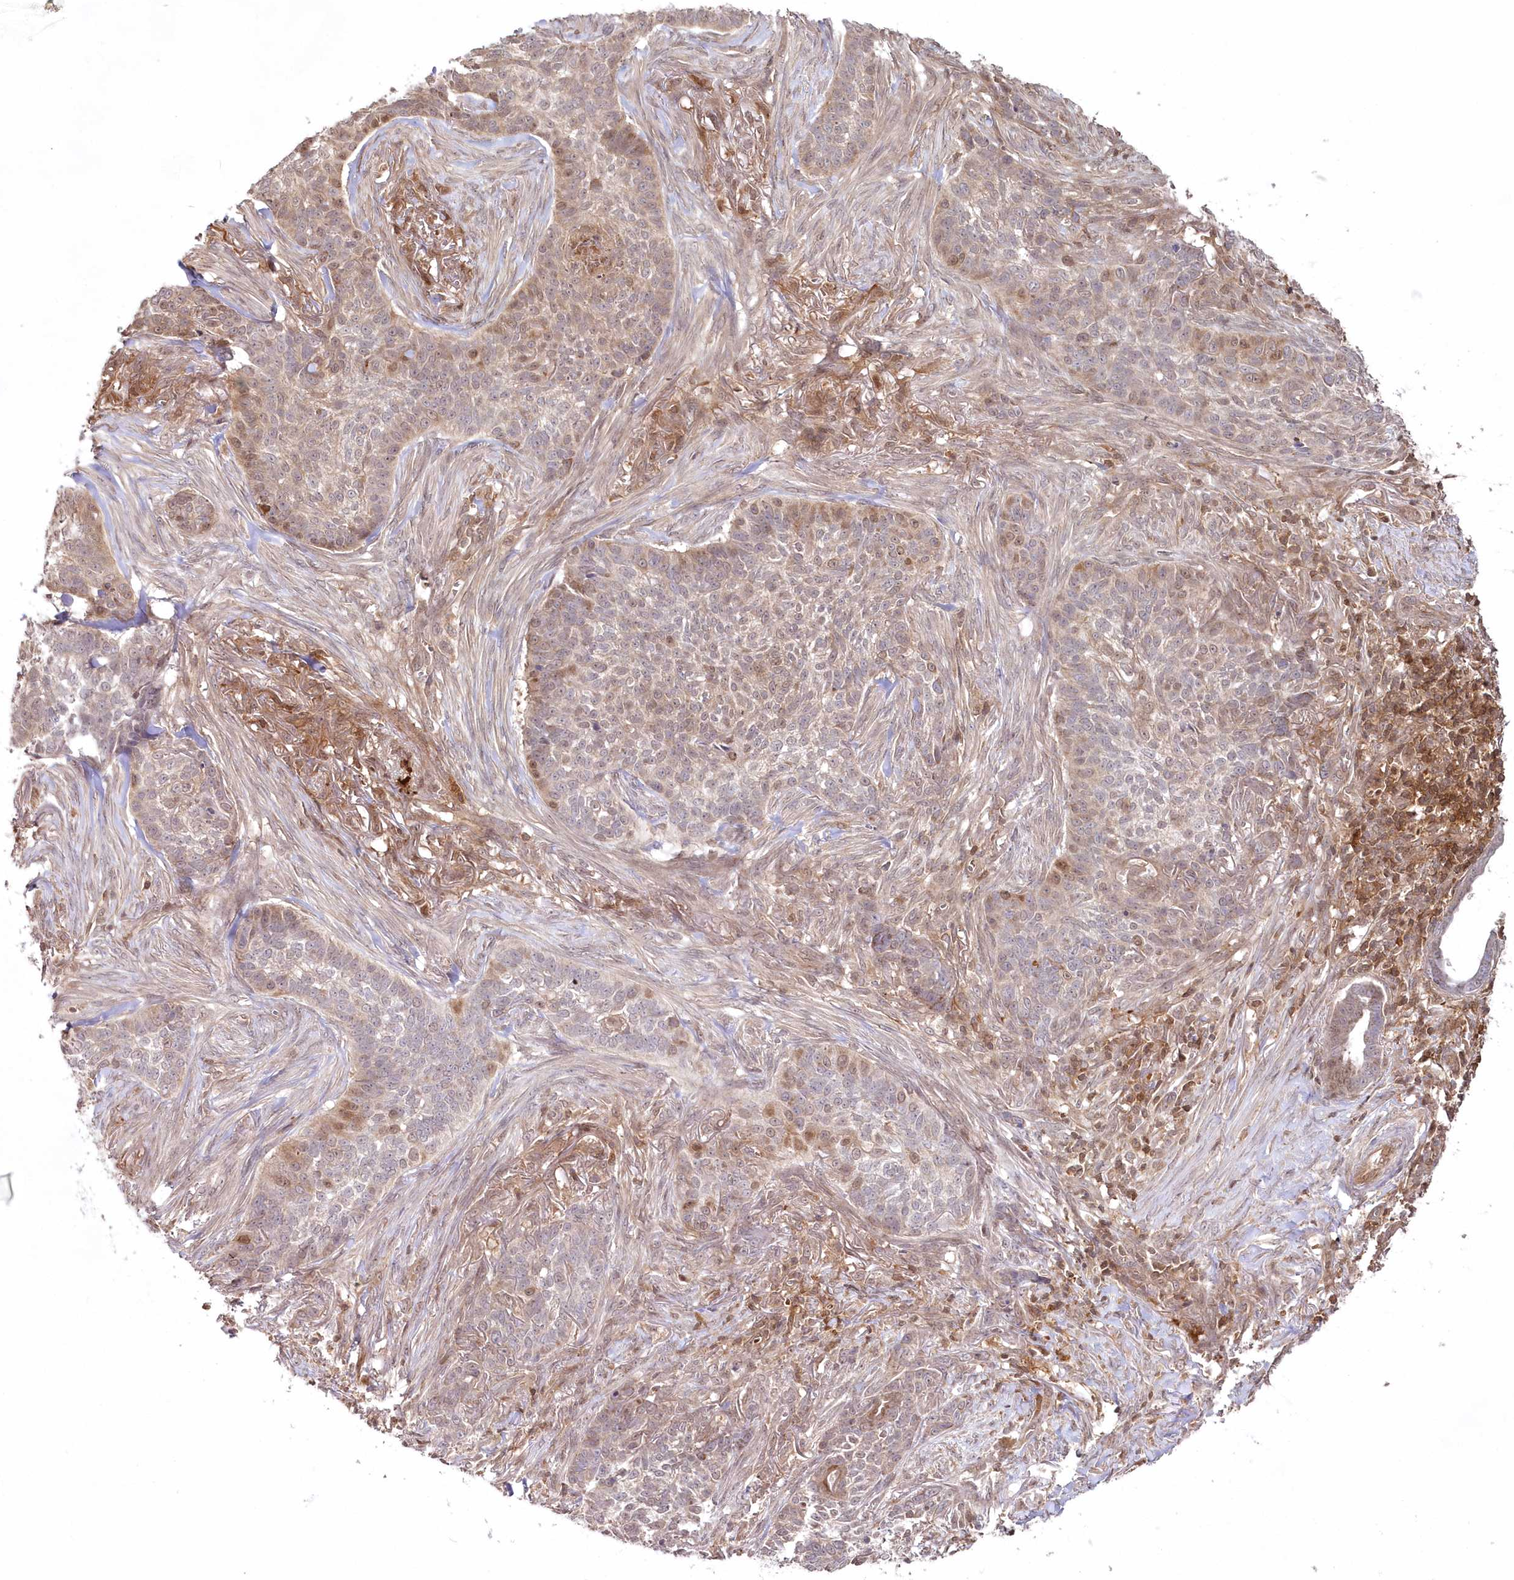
{"staining": {"intensity": "weak", "quantity": "<25%", "location": "cytoplasmic/membranous"}, "tissue": "skin cancer", "cell_type": "Tumor cells", "image_type": "cancer", "snomed": [{"axis": "morphology", "description": "Basal cell carcinoma"}, {"axis": "topography", "description": "Skin"}], "caption": "Histopathology image shows no protein expression in tumor cells of basal cell carcinoma (skin) tissue.", "gene": "IMPA1", "patient": {"sex": "male", "age": 85}}